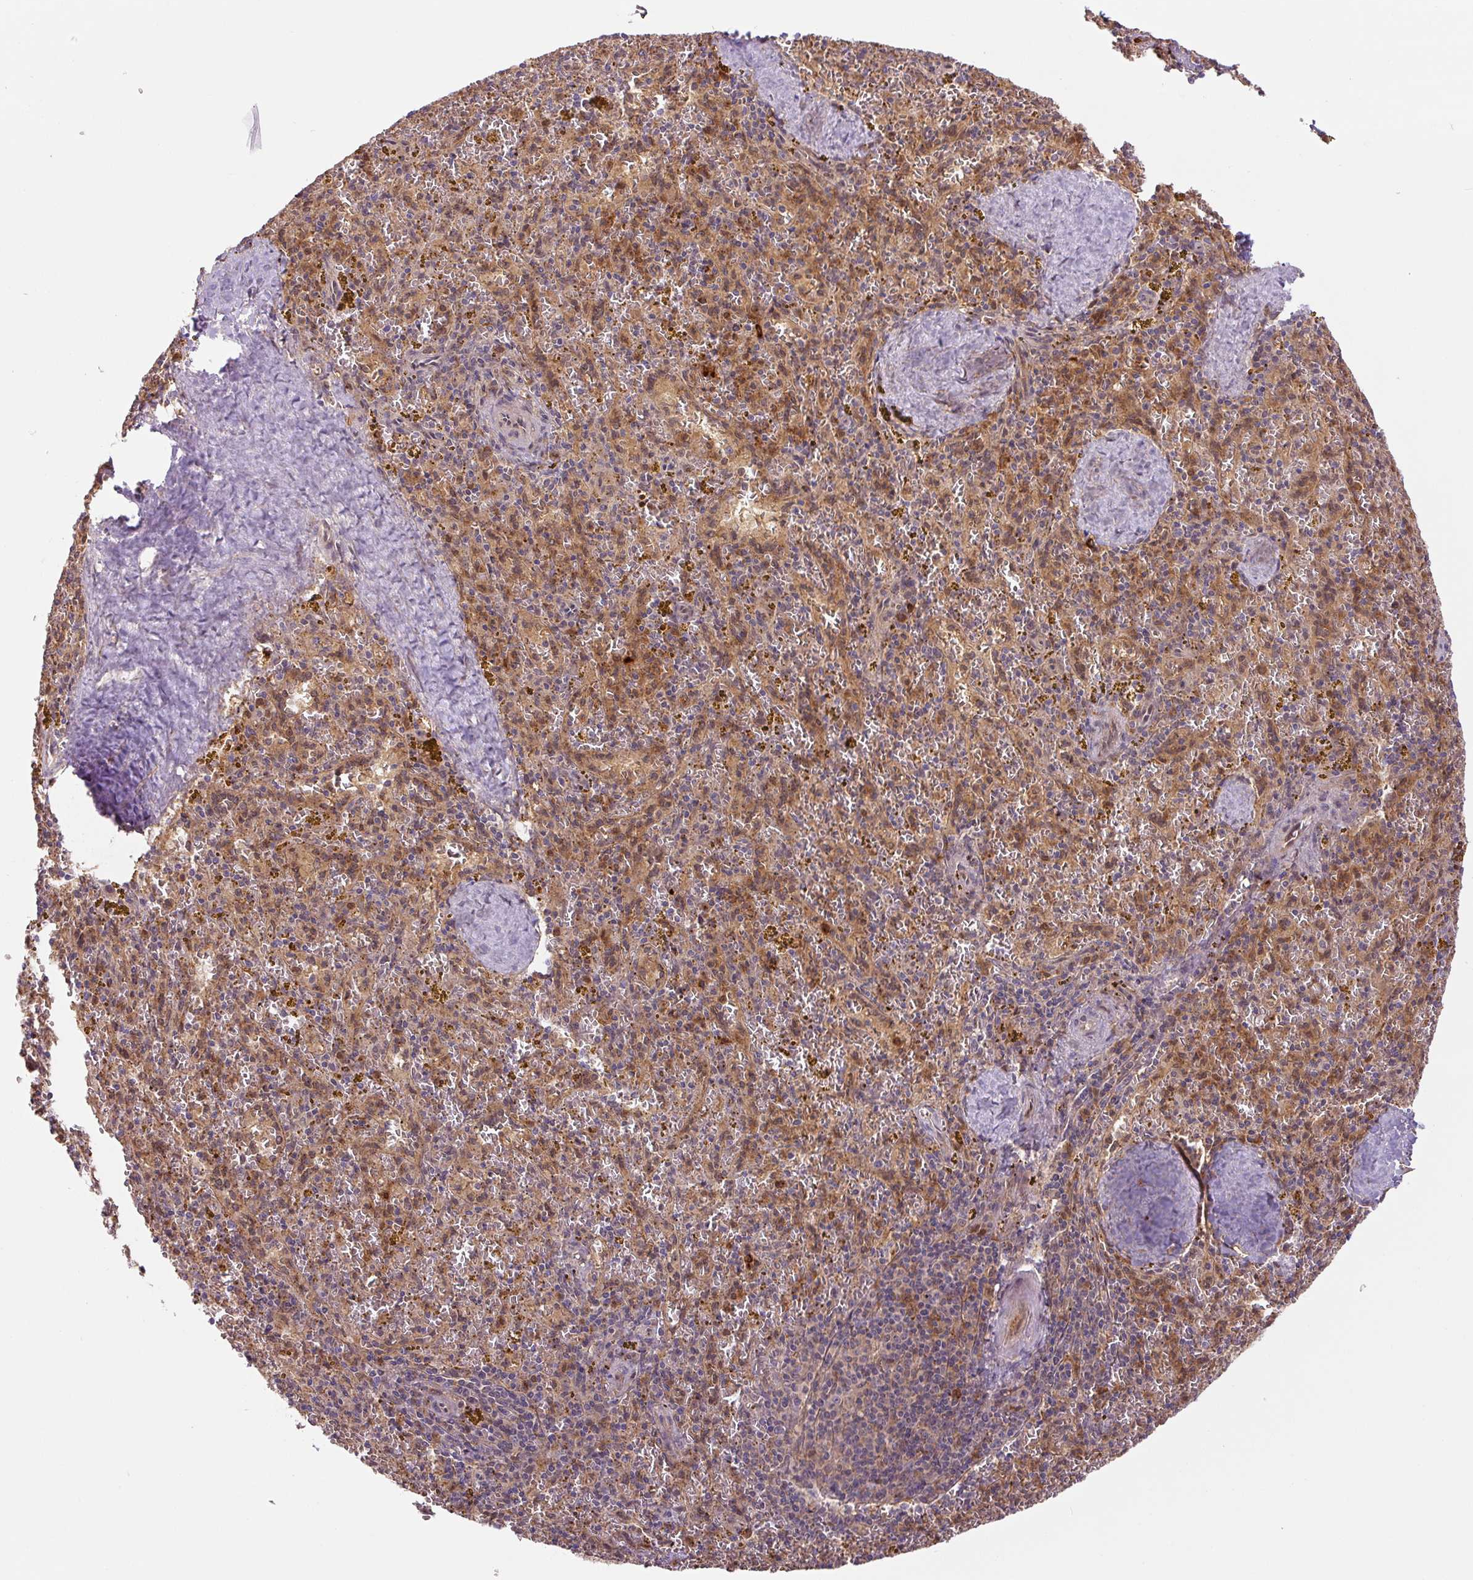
{"staining": {"intensity": "moderate", "quantity": "<25%", "location": "cytoplasmic/membranous"}, "tissue": "spleen", "cell_type": "Cells in red pulp", "image_type": "normal", "snomed": [{"axis": "morphology", "description": "Normal tissue, NOS"}, {"axis": "topography", "description": "Spleen"}], "caption": "IHC histopathology image of unremarkable spleen stained for a protein (brown), which shows low levels of moderate cytoplasmic/membranous expression in about <25% of cells in red pulp.", "gene": "ZSWIM7", "patient": {"sex": "male", "age": 57}}